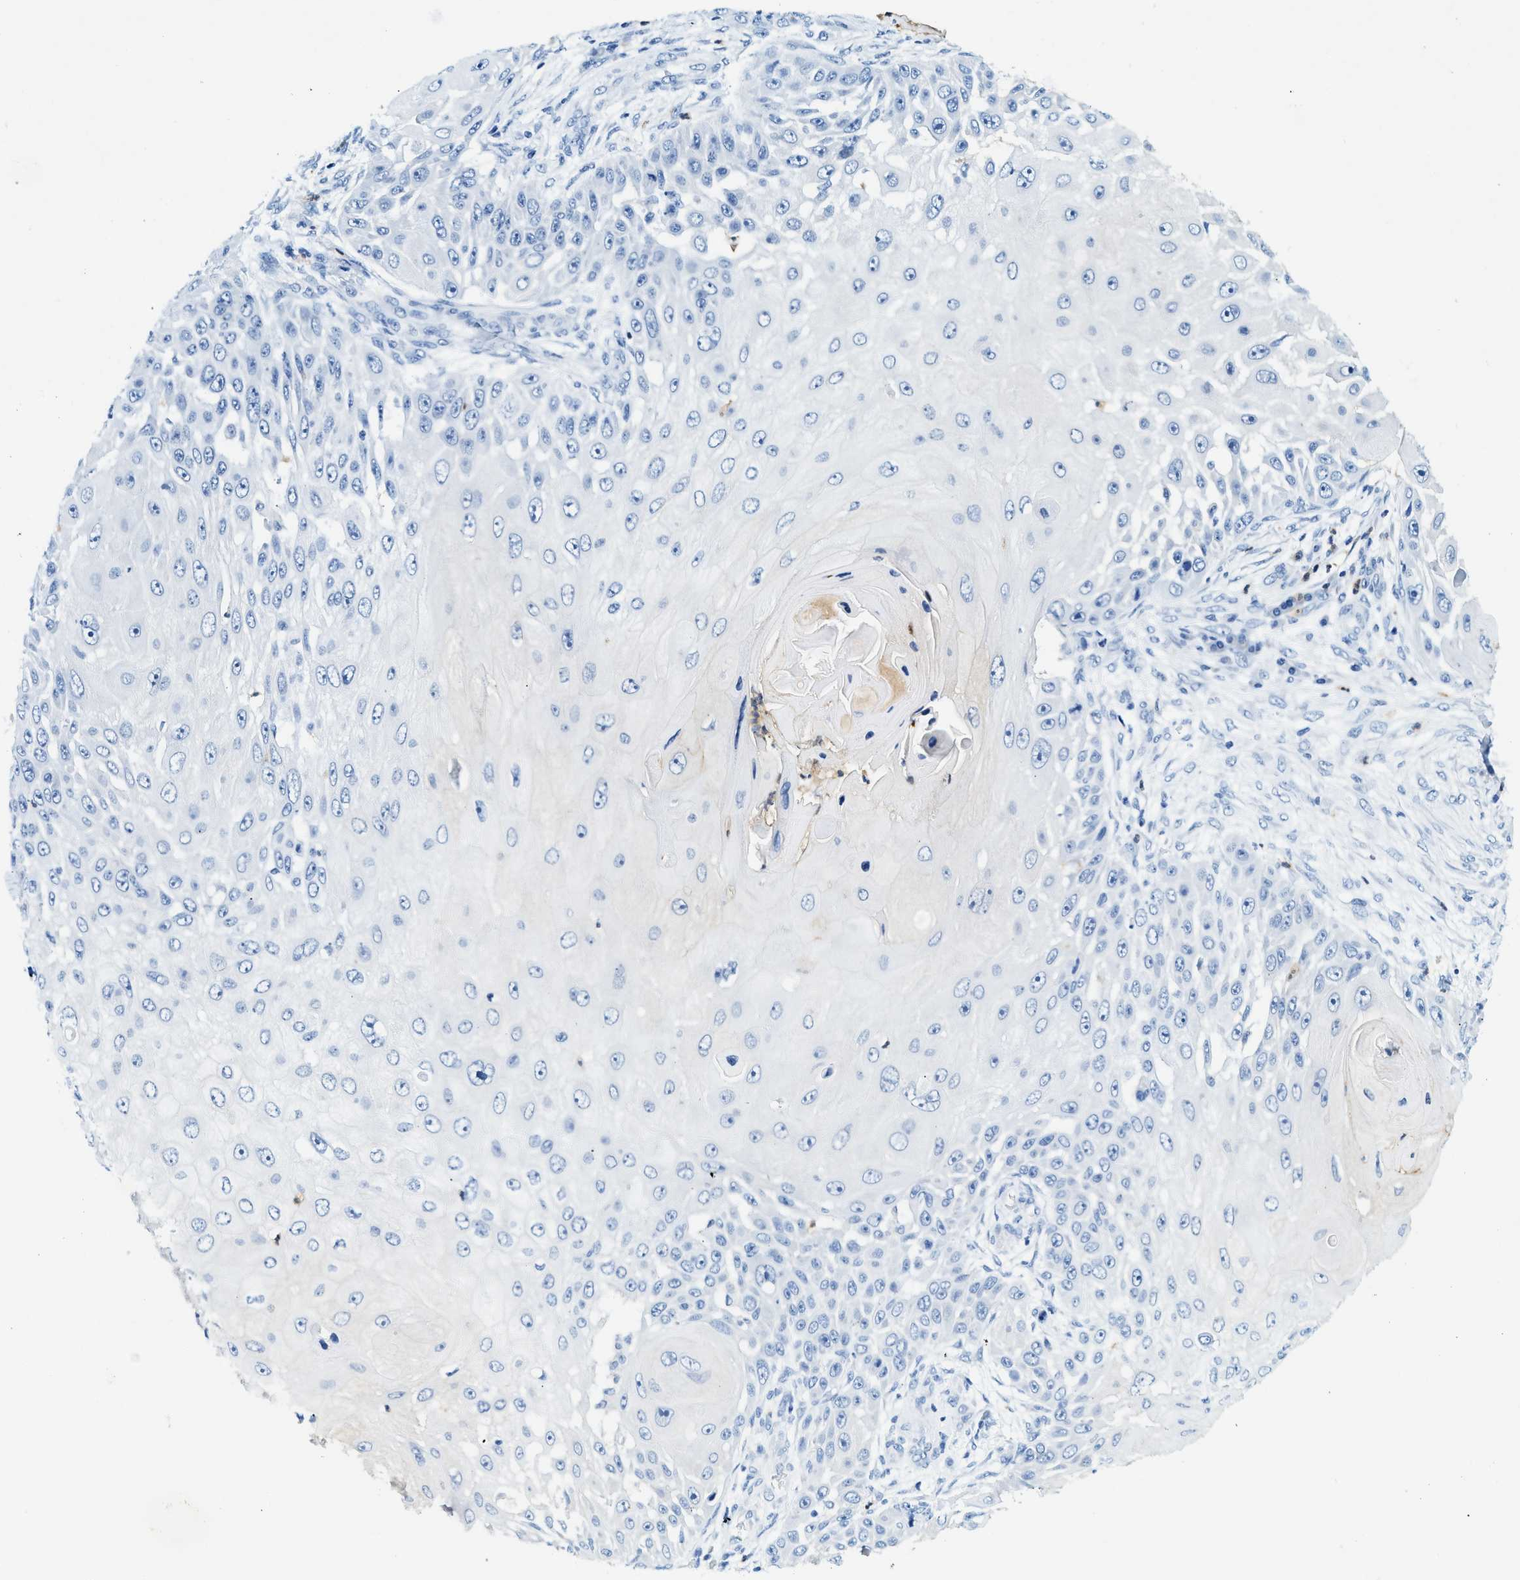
{"staining": {"intensity": "negative", "quantity": "none", "location": "none"}, "tissue": "skin cancer", "cell_type": "Tumor cells", "image_type": "cancer", "snomed": [{"axis": "morphology", "description": "Squamous cell carcinoma, NOS"}, {"axis": "topography", "description": "Skin"}], "caption": "Squamous cell carcinoma (skin) was stained to show a protein in brown. There is no significant staining in tumor cells. (DAB immunohistochemistry visualized using brightfield microscopy, high magnification).", "gene": "ZDHHC13", "patient": {"sex": "female", "age": 44}}